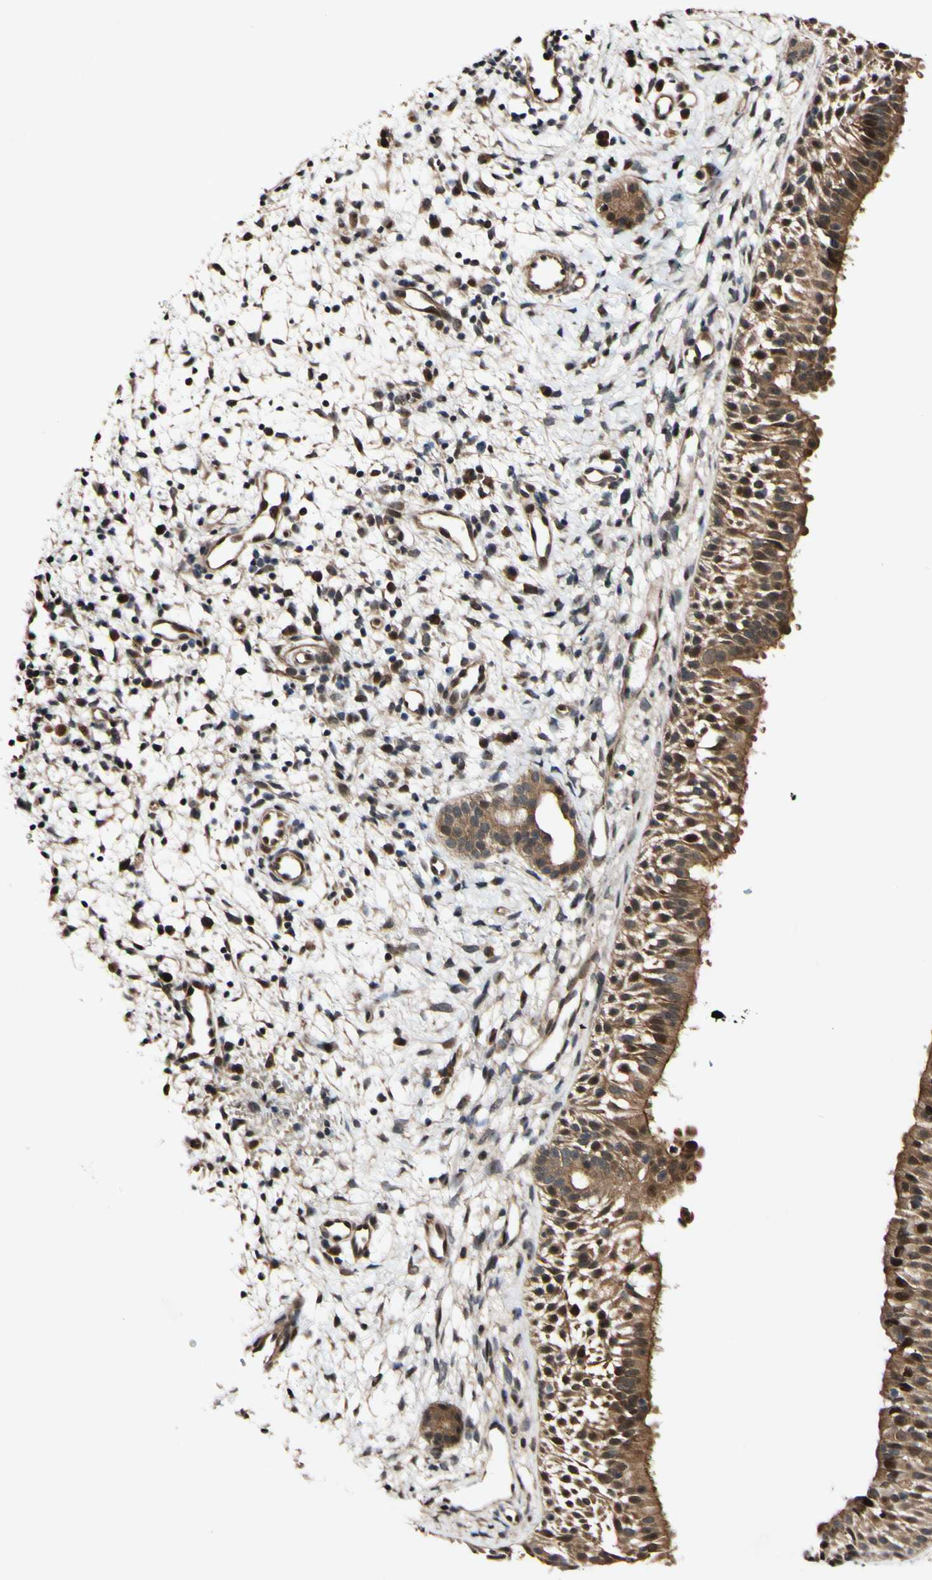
{"staining": {"intensity": "strong", "quantity": ">75%", "location": "cytoplasmic/membranous,nuclear"}, "tissue": "nasopharynx", "cell_type": "Respiratory epithelial cells", "image_type": "normal", "snomed": [{"axis": "morphology", "description": "Normal tissue, NOS"}, {"axis": "topography", "description": "Nasopharynx"}], "caption": "High-magnification brightfield microscopy of unremarkable nasopharynx stained with DAB (brown) and counterstained with hematoxylin (blue). respiratory epithelial cells exhibit strong cytoplasmic/membranous,nuclear positivity is present in approximately>75% of cells. (DAB IHC with brightfield microscopy, high magnification).", "gene": "CSNK1E", "patient": {"sex": "male", "age": 22}}